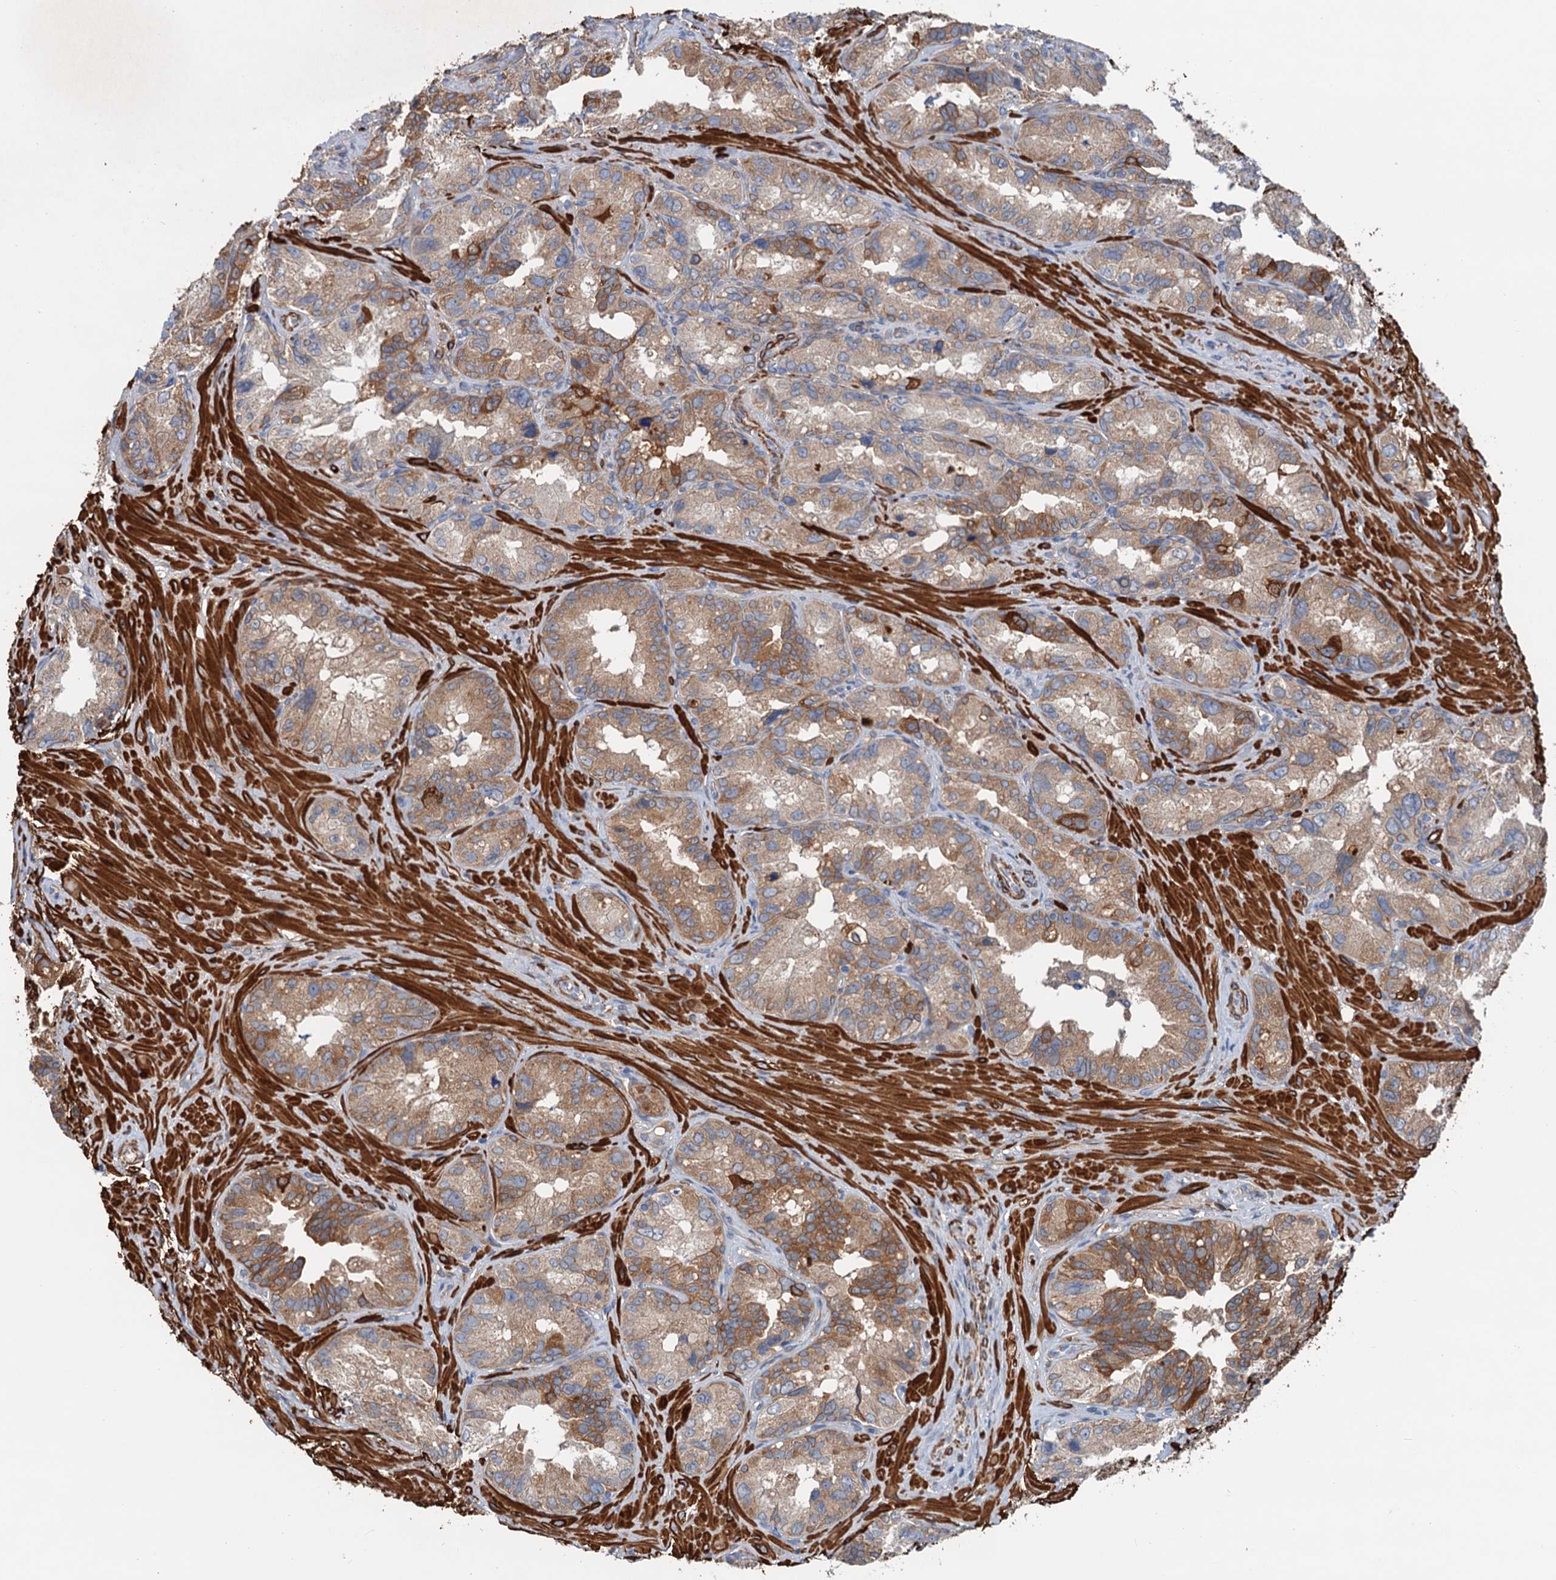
{"staining": {"intensity": "moderate", "quantity": "25%-75%", "location": "cytoplasmic/membranous"}, "tissue": "seminal vesicle", "cell_type": "Glandular cells", "image_type": "normal", "snomed": [{"axis": "morphology", "description": "Normal tissue, NOS"}, {"axis": "topography", "description": "Seminal veicle"}, {"axis": "topography", "description": "Peripheral nerve tissue"}], "caption": "Glandular cells exhibit moderate cytoplasmic/membranous positivity in approximately 25%-75% of cells in normal seminal vesicle.", "gene": "CSTPP1", "patient": {"sex": "male", "age": 67}}